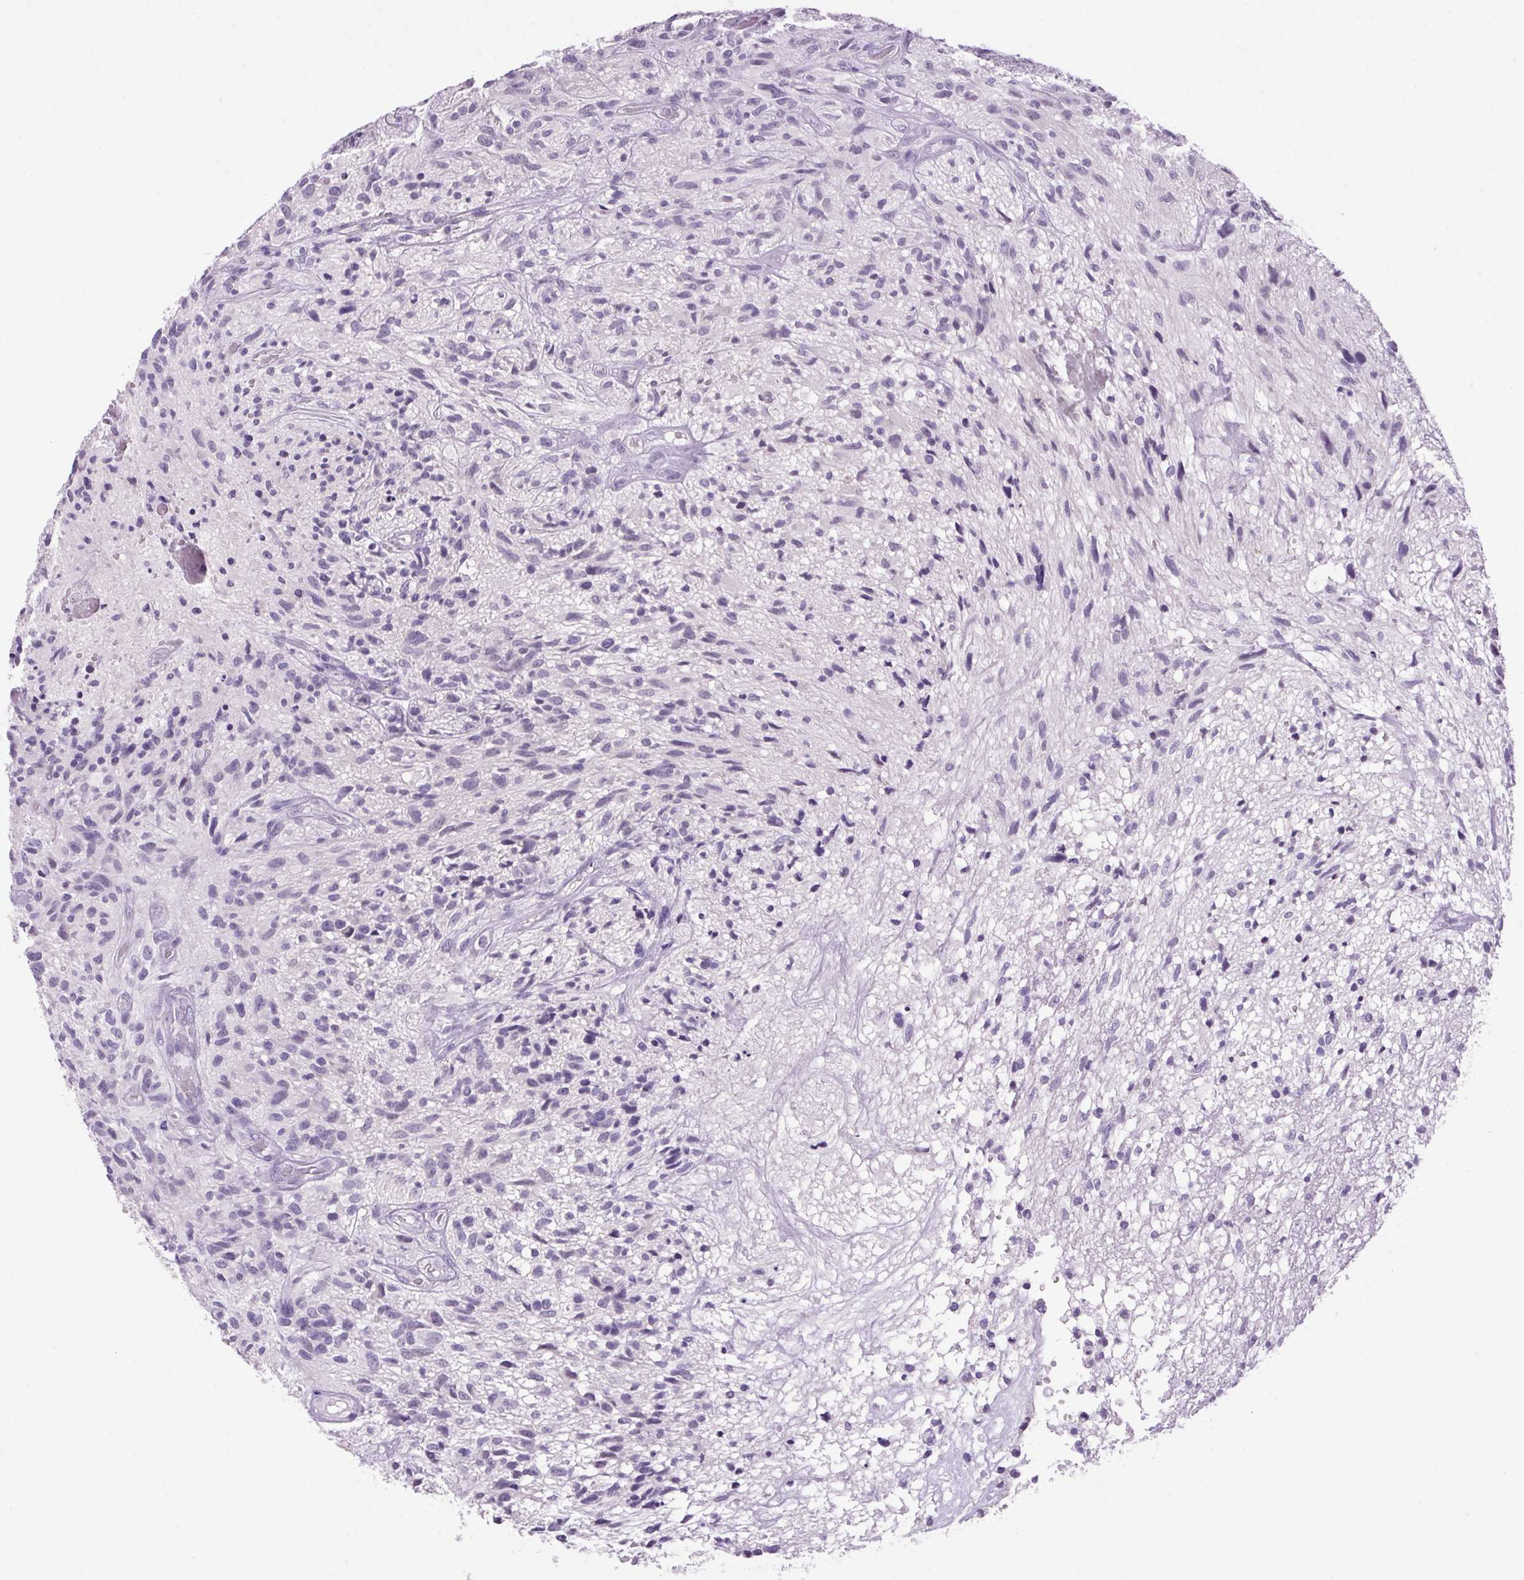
{"staining": {"intensity": "negative", "quantity": "none", "location": "none"}, "tissue": "glioma", "cell_type": "Tumor cells", "image_type": "cancer", "snomed": [{"axis": "morphology", "description": "Glioma, malignant, High grade"}, {"axis": "topography", "description": "Brain"}], "caption": "Immunohistochemical staining of high-grade glioma (malignant) shows no significant positivity in tumor cells.", "gene": "VWA3B", "patient": {"sex": "male", "age": 75}}